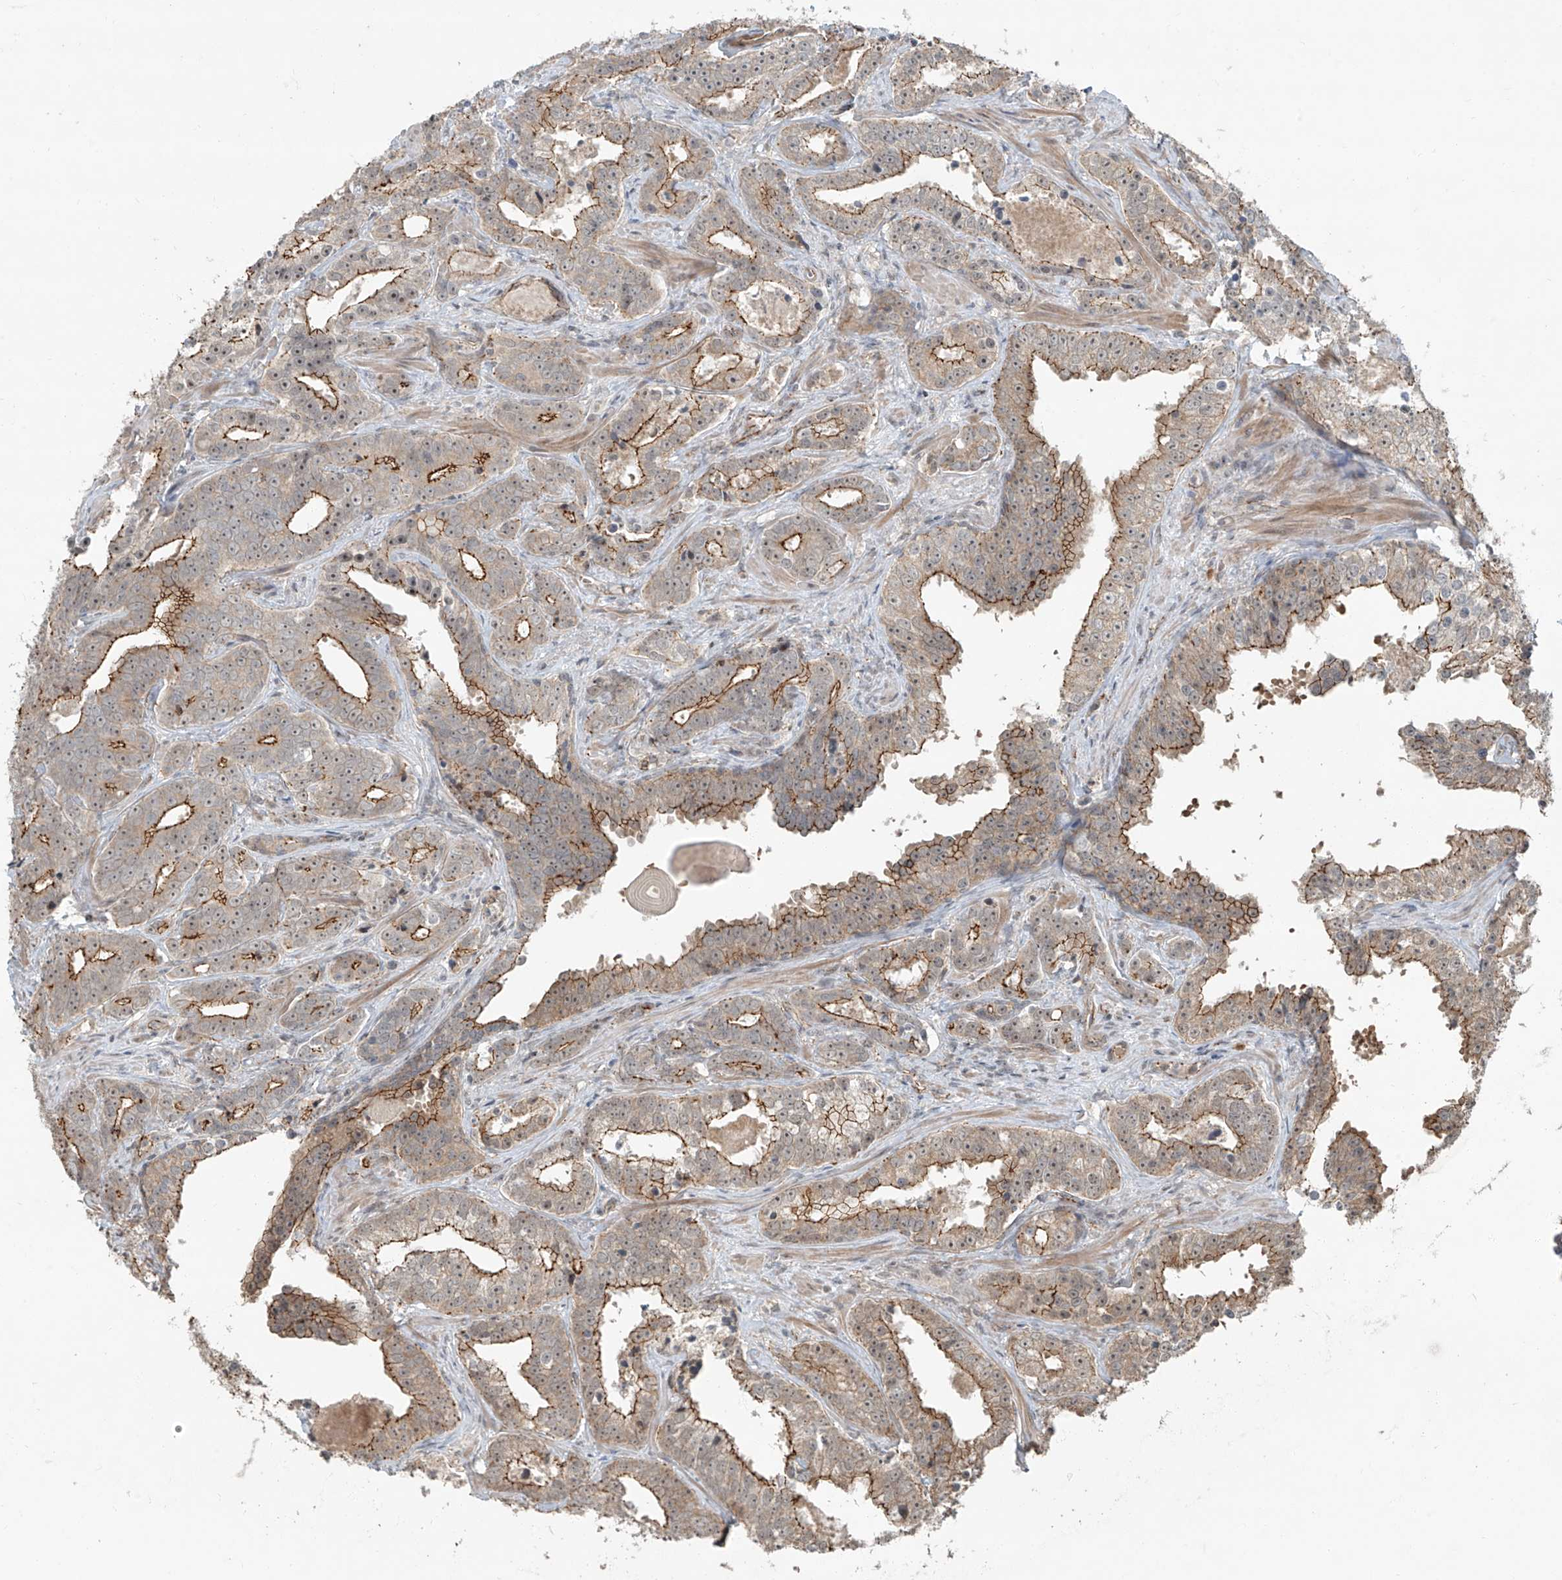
{"staining": {"intensity": "moderate", "quantity": ">75%", "location": "cytoplasmic/membranous"}, "tissue": "prostate cancer", "cell_type": "Tumor cells", "image_type": "cancer", "snomed": [{"axis": "morphology", "description": "Adenocarcinoma, High grade"}, {"axis": "topography", "description": "Prostate"}], "caption": "Tumor cells demonstrate moderate cytoplasmic/membranous positivity in approximately >75% of cells in prostate cancer. Nuclei are stained in blue.", "gene": "ZNF16", "patient": {"sex": "male", "age": 62}}